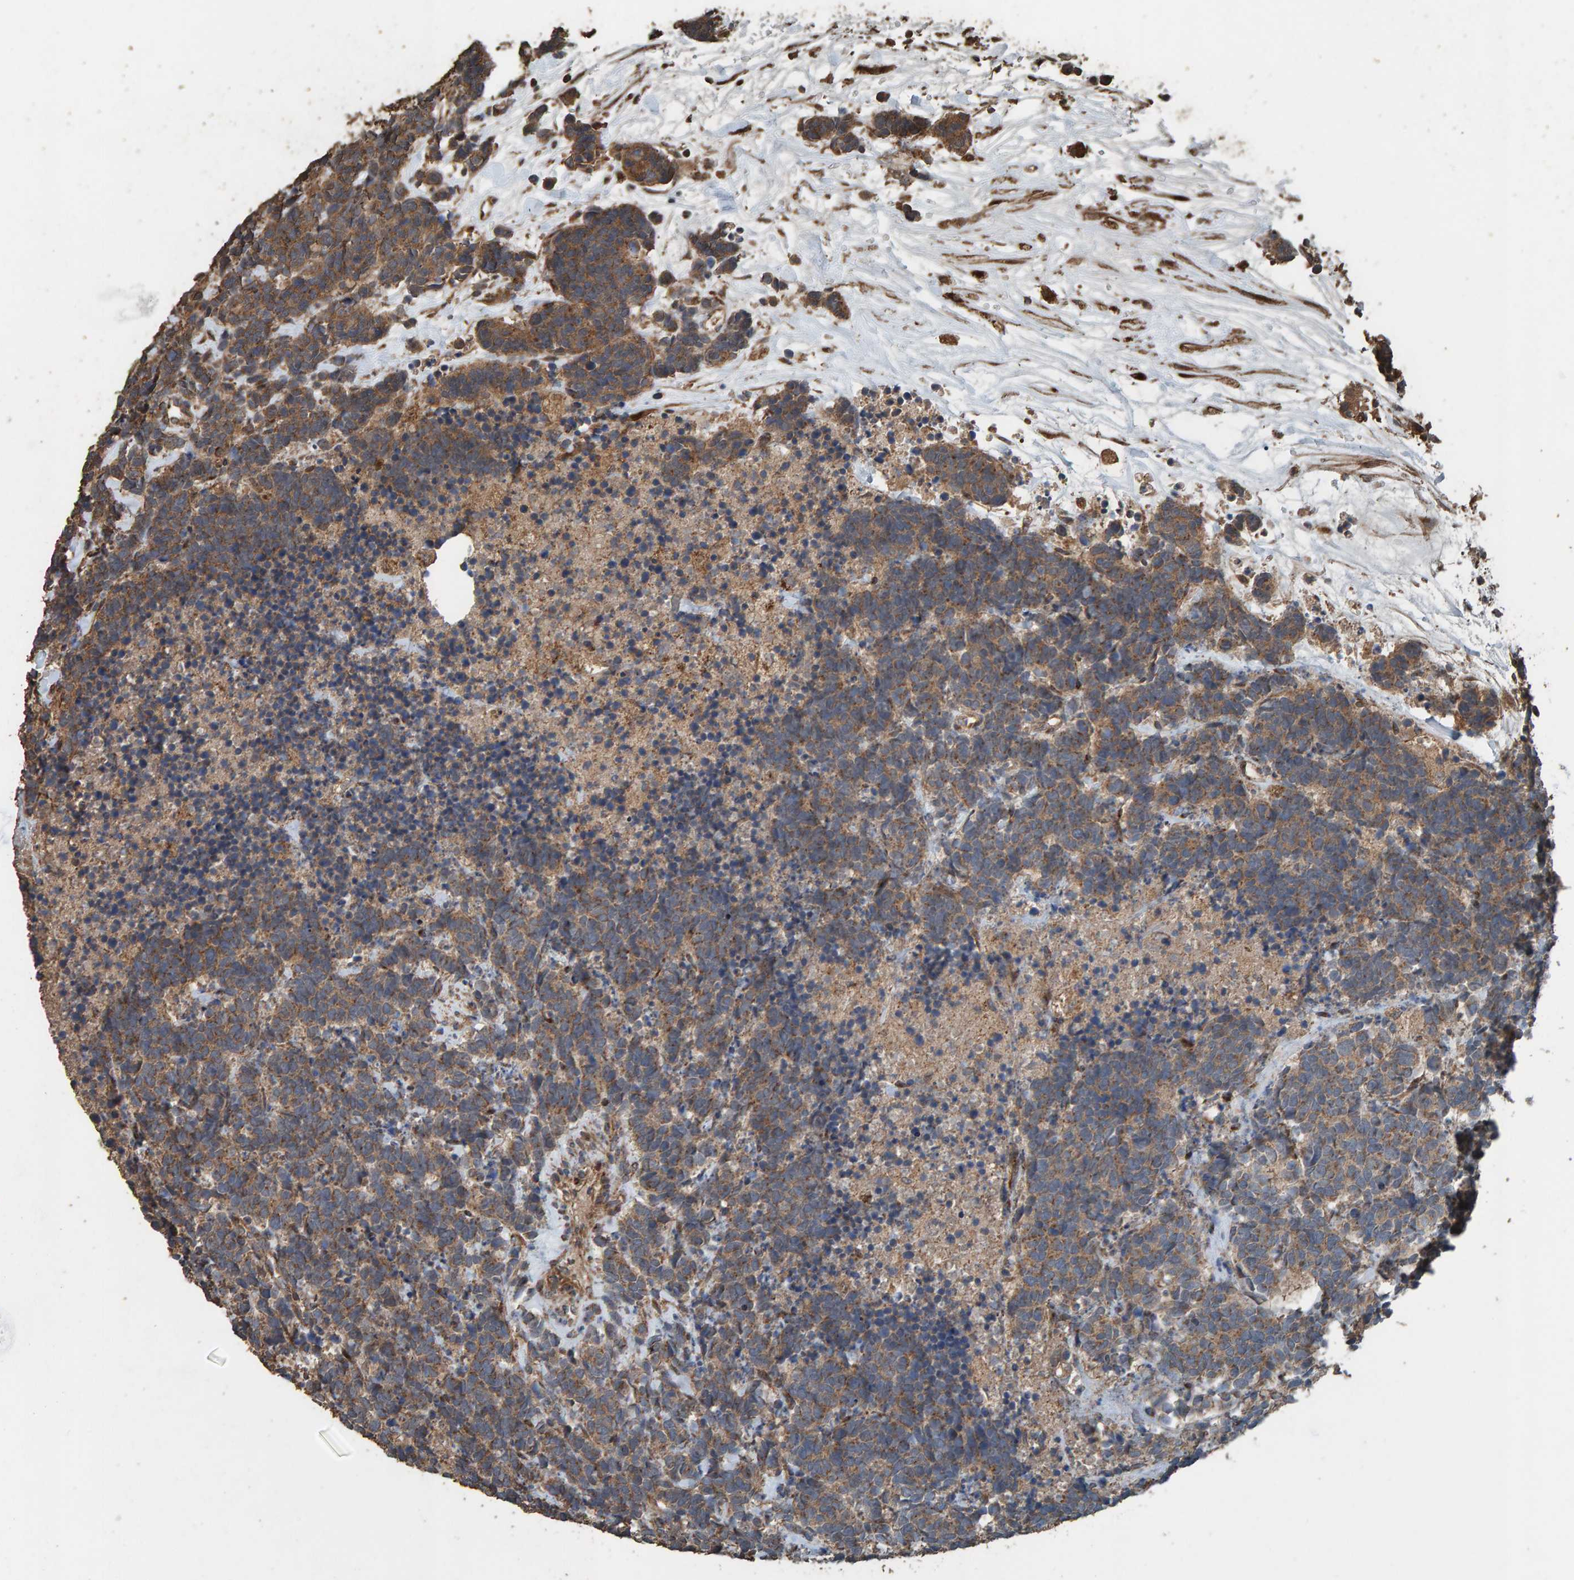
{"staining": {"intensity": "moderate", "quantity": ">75%", "location": "cytoplasmic/membranous"}, "tissue": "carcinoid", "cell_type": "Tumor cells", "image_type": "cancer", "snomed": [{"axis": "morphology", "description": "Carcinoma, NOS"}, {"axis": "morphology", "description": "Carcinoid, malignant, NOS"}, {"axis": "topography", "description": "Urinary bladder"}], "caption": "Immunohistochemistry photomicrograph of carcinoid (malignant) stained for a protein (brown), which reveals medium levels of moderate cytoplasmic/membranous staining in about >75% of tumor cells.", "gene": "DUS1L", "patient": {"sex": "male", "age": 57}}